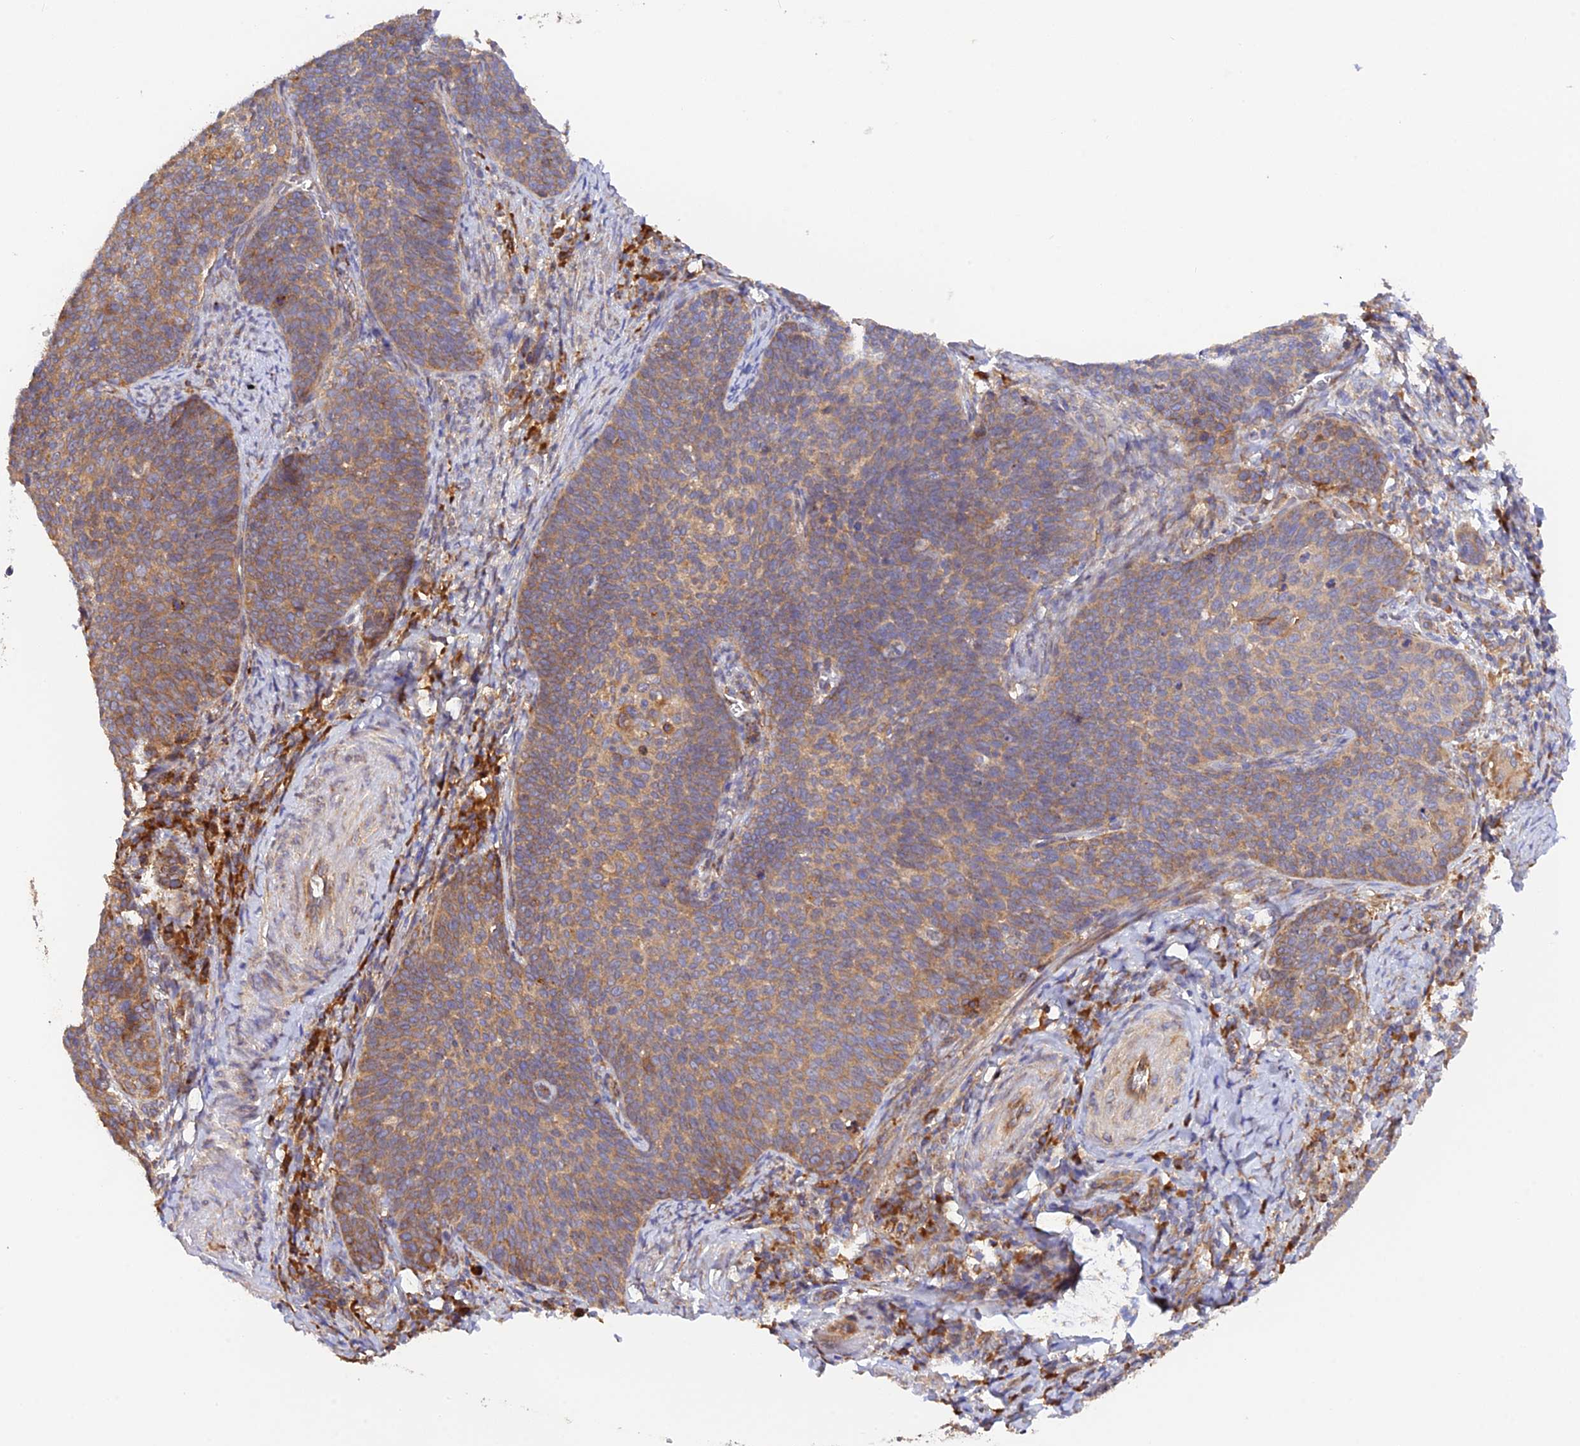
{"staining": {"intensity": "moderate", "quantity": ">75%", "location": "cytoplasmic/membranous"}, "tissue": "cervical cancer", "cell_type": "Tumor cells", "image_type": "cancer", "snomed": [{"axis": "morphology", "description": "Normal tissue, NOS"}, {"axis": "morphology", "description": "Squamous cell carcinoma, NOS"}, {"axis": "topography", "description": "Cervix"}], "caption": "Brown immunohistochemical staining in cervical cancer (squamous cell carcinoma) exhibits moderate cytoplasmic/membranous expression in about >75% of tumor cells.", "gene": "RPL5", "patient": {"sex": "female", "age": 39}}